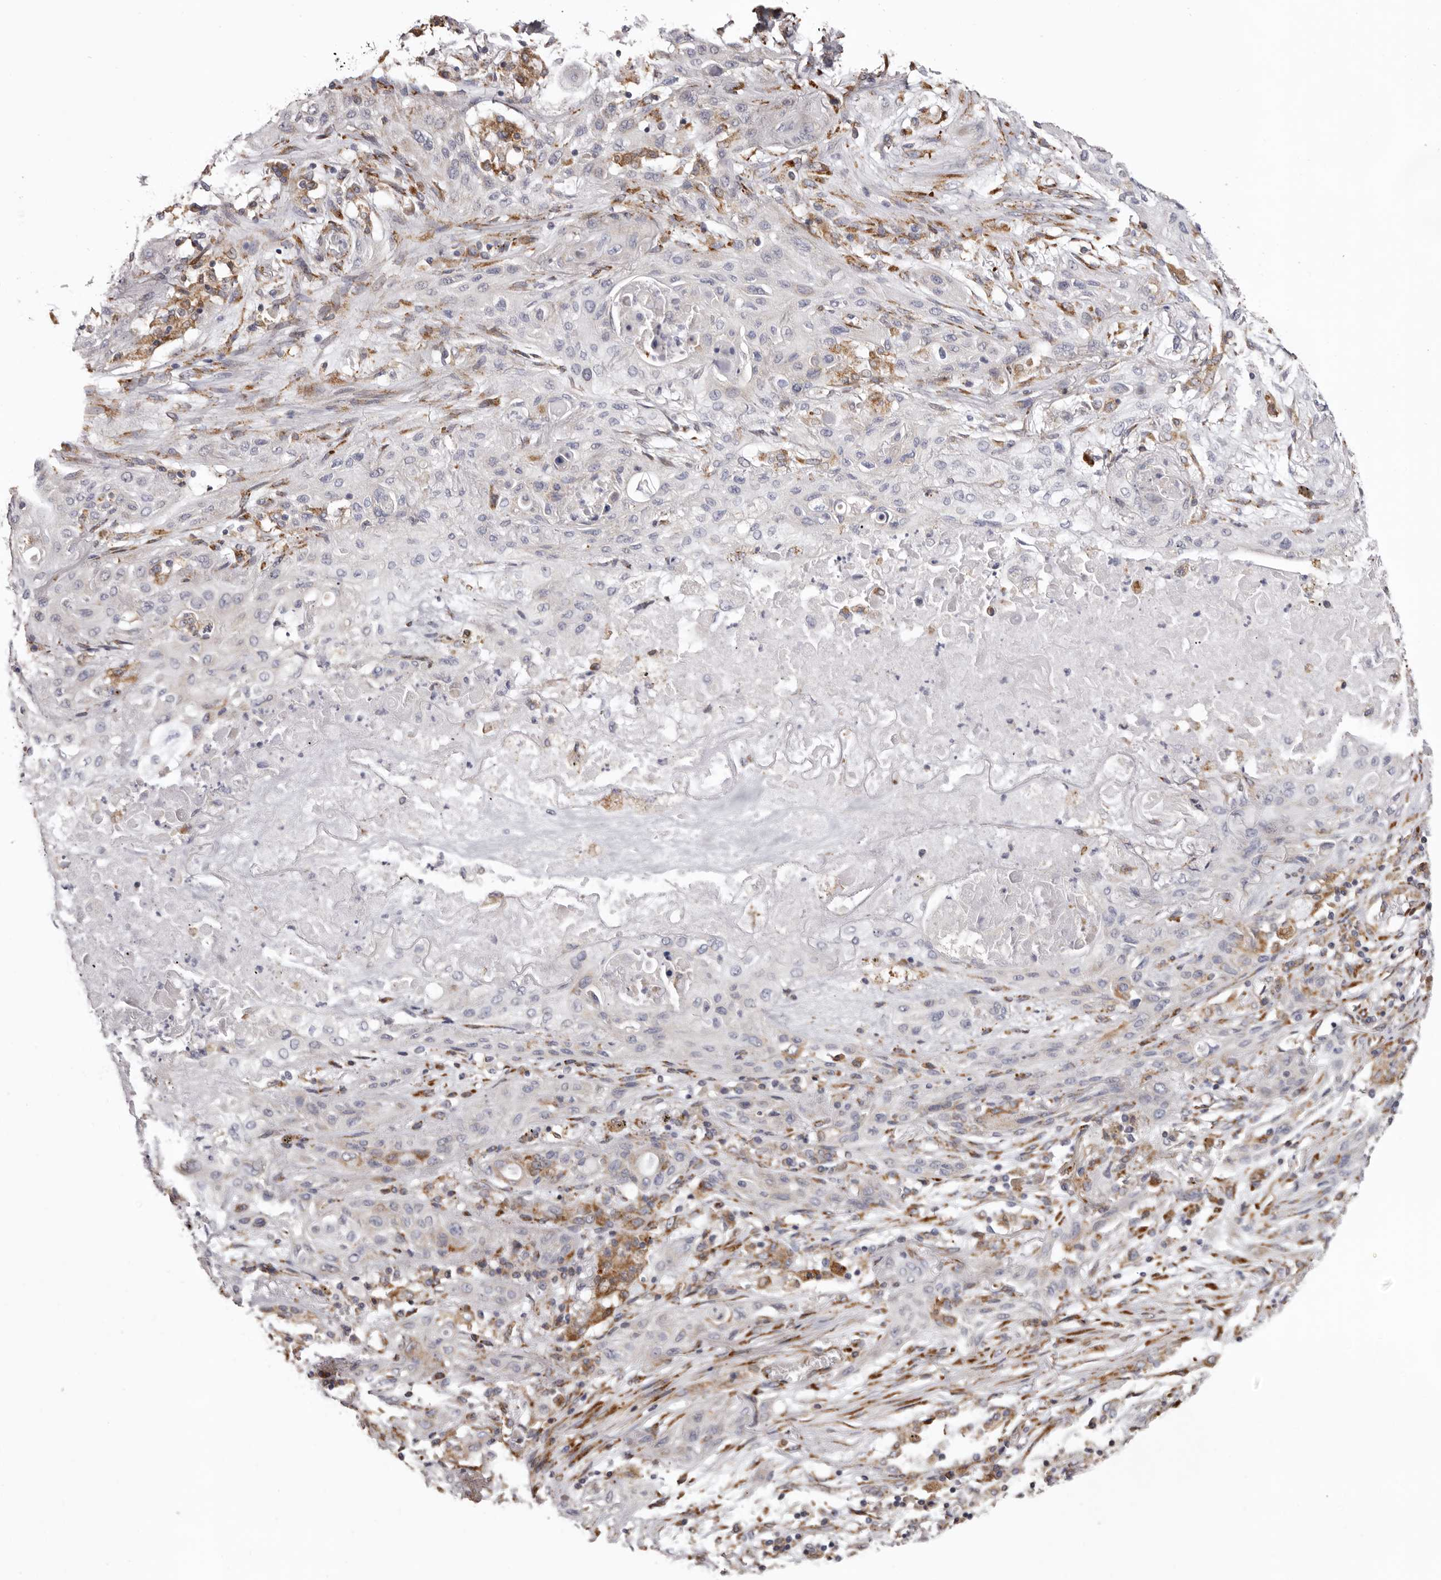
{"staining": {"intensity": "negative", "quantity": "none", "location": "none"}, "tissue": "lung cancer", "cell_type": "Tumor cells", "image_type": "cancer", "snomed": [{"axis": "morphology", "description": "Squamous cell carcinoma, NOS"}, {"axis": "topography", "description": "Lung"}], "caption": "Tumor cells show no significant protein positivity in lung cancer.", "gene": "PIGX", "patient": {"sex": "female", "age": 47}}